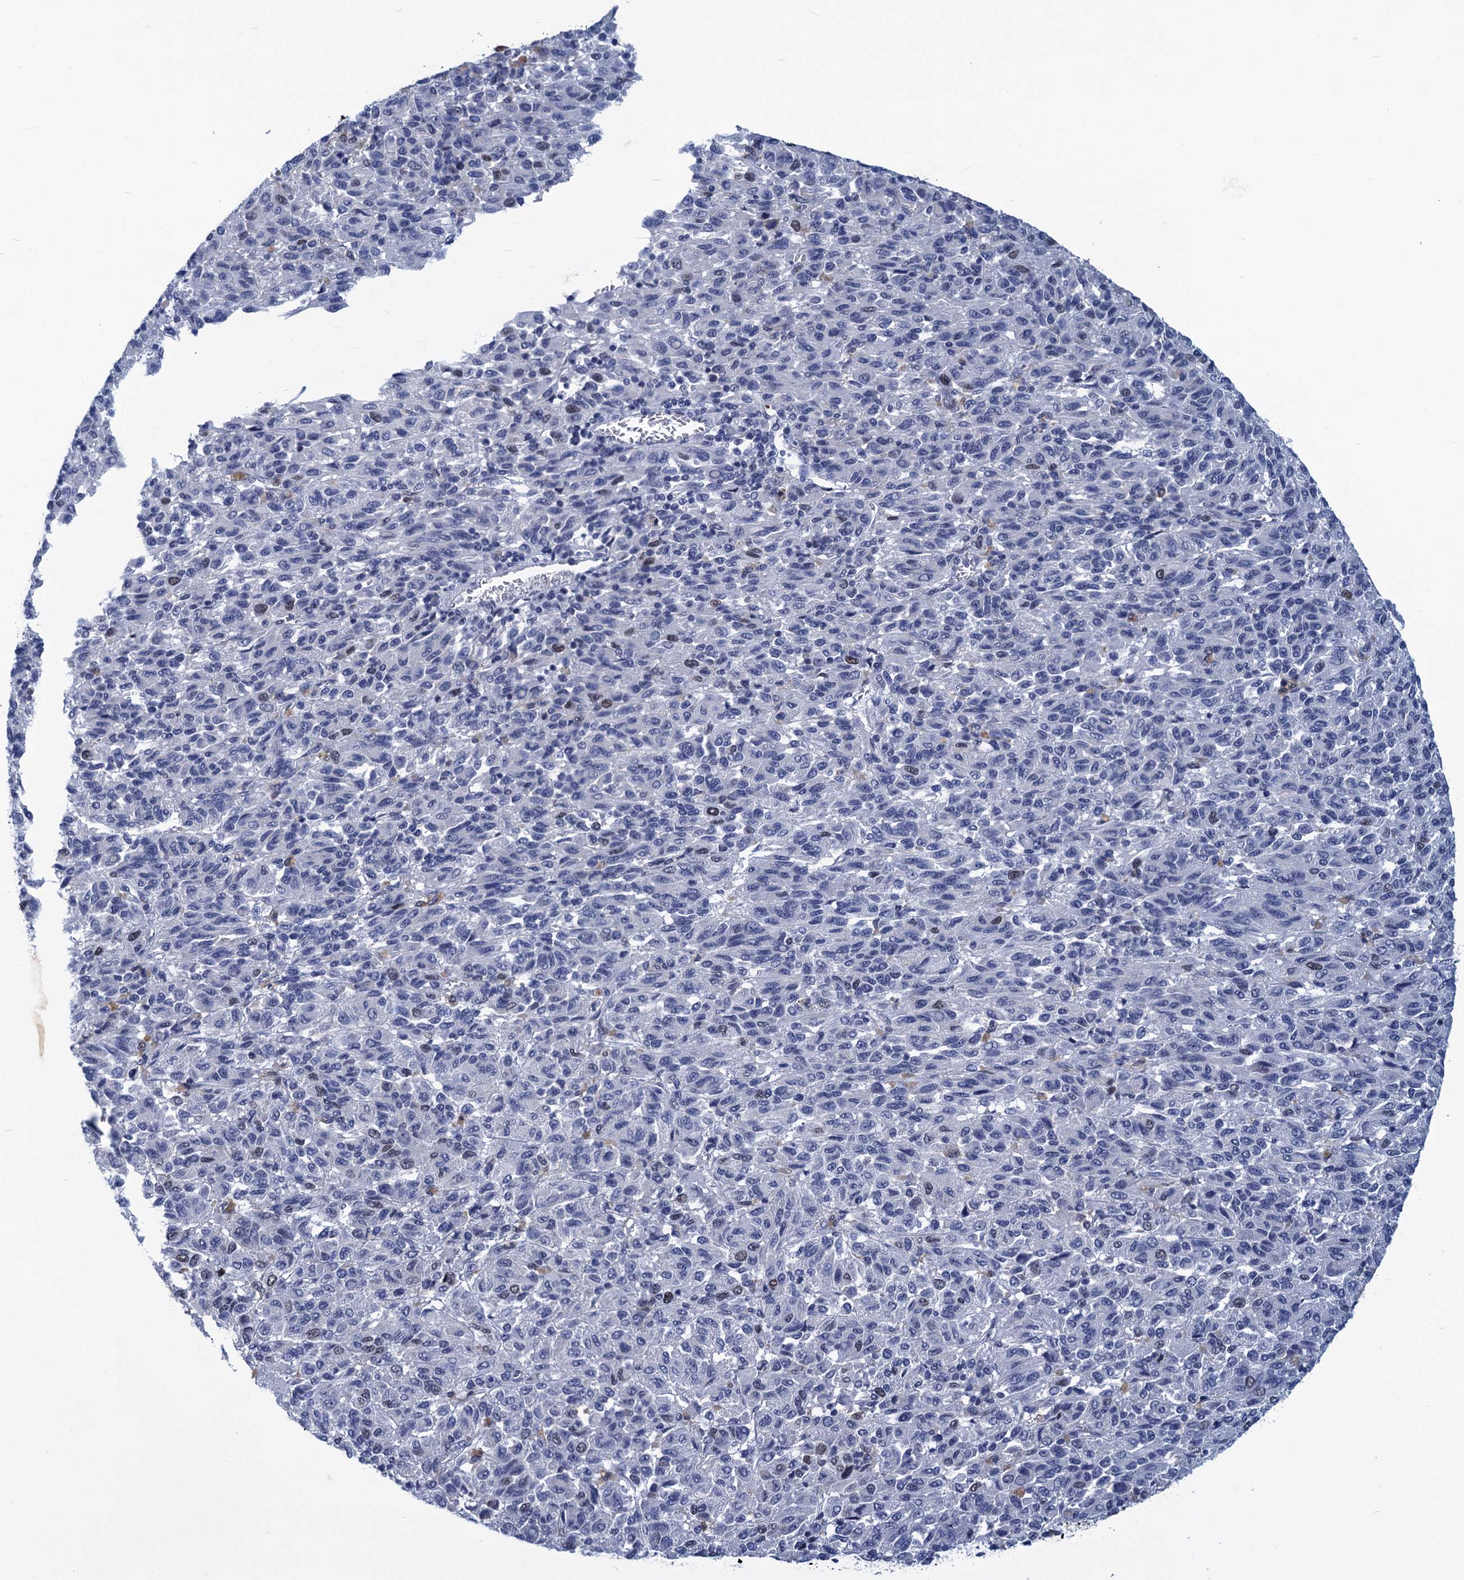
{"staining": {"intensity": "negative", "quantity": "none", "location": "none"}, "tissue": "melanoma", "cell_type": "Tumor cells", "image_type": "cancer", "snomed": [{"axis": "morphology", "description": "Malignant melanoma, Metastatic site"}, {"axis": "topography", "description": "Lung"}], "caption": "Immunohistochemical staining of human malignant melanoma (metastatic site) displays no significant expression in tumor cells. The staining was performed using DAB to visualize the protein expression in brown, while the nuclei were stained in blue with hematoxylin (Magnification: 20x).", "gene": "GINS3", "patient": {"sex": "male", "age": 64}}